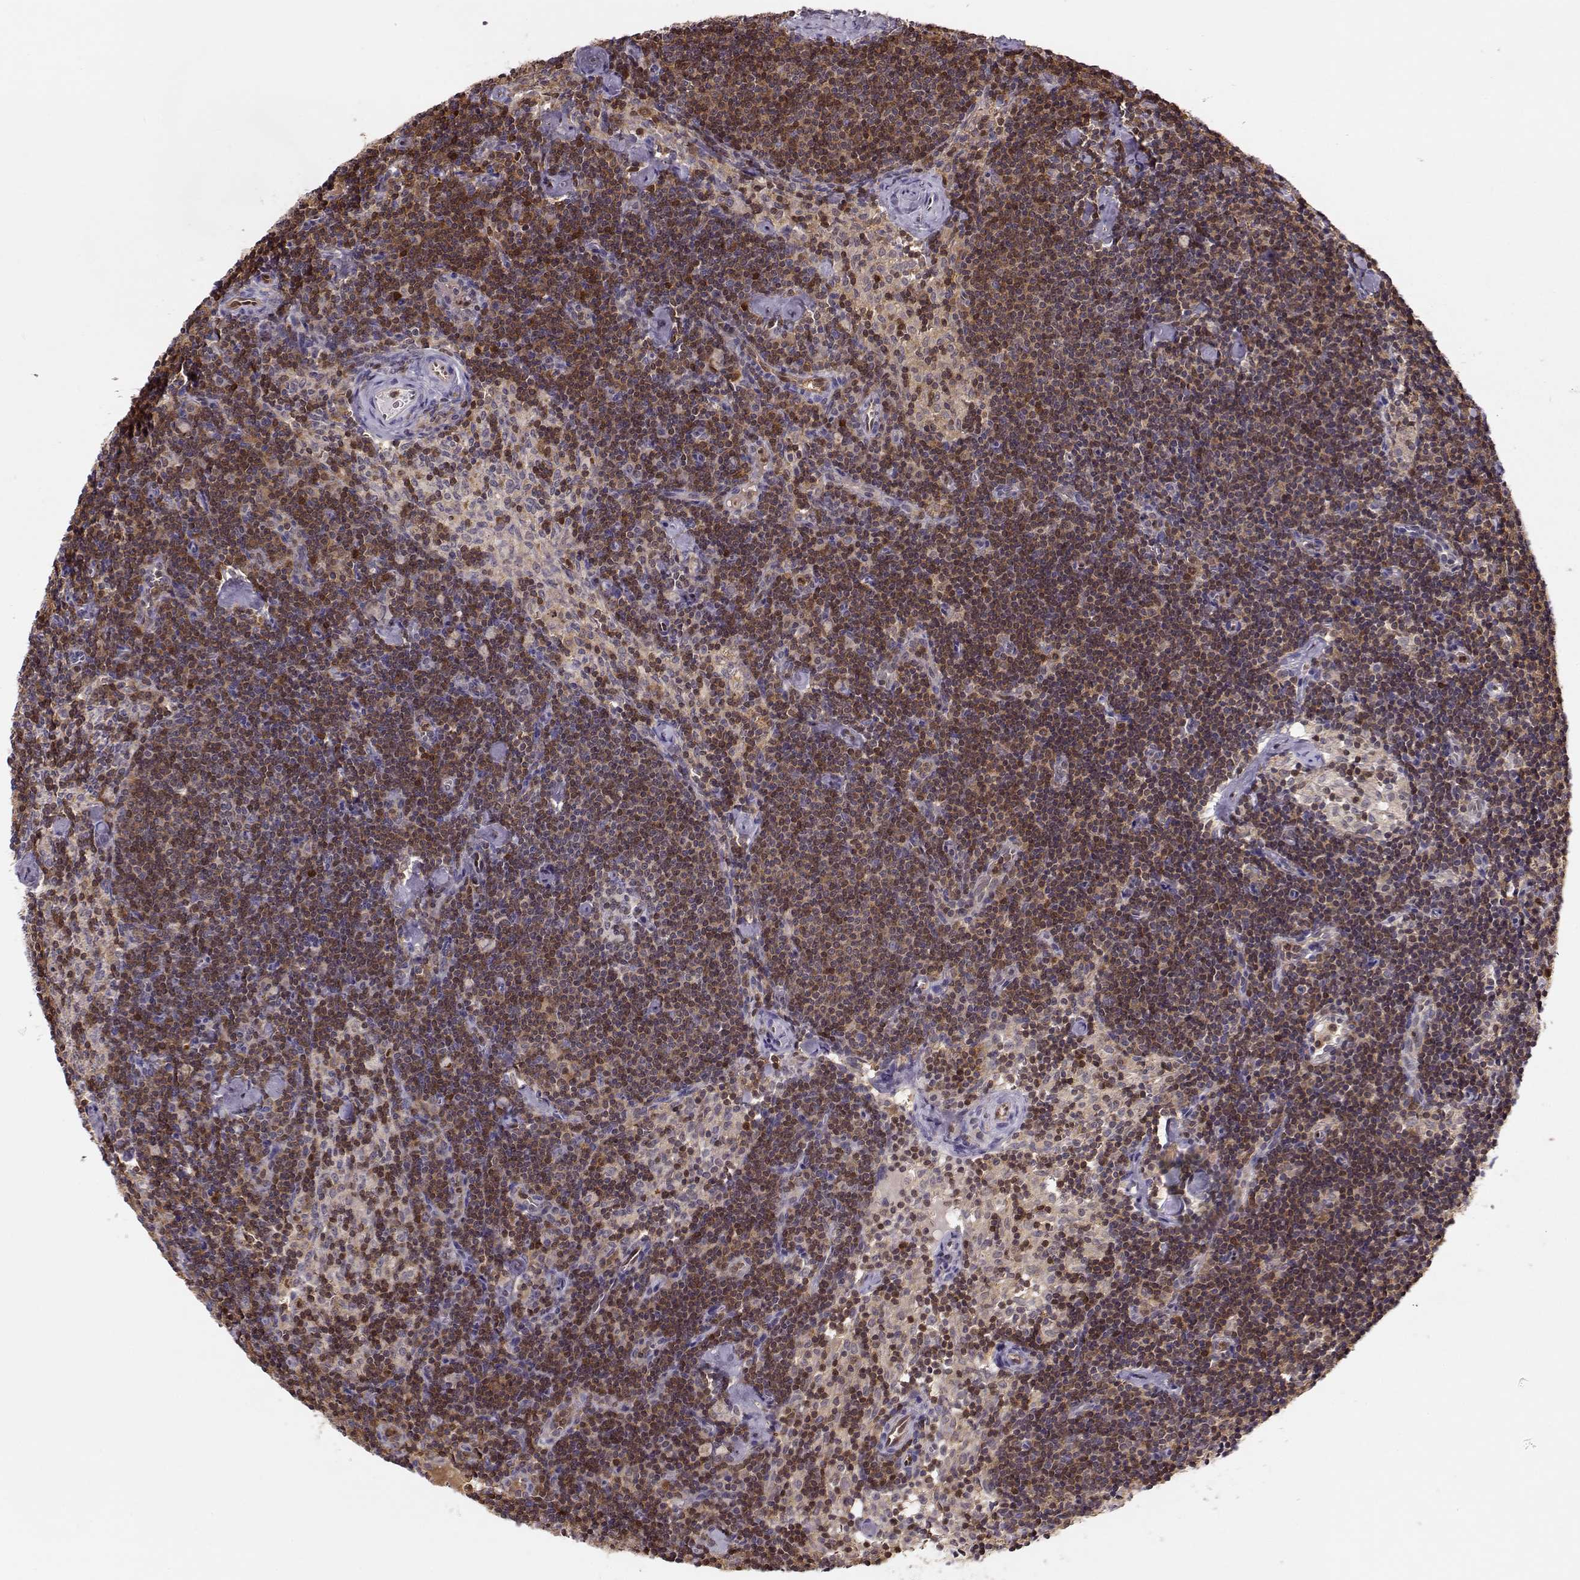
{"staining": {"intensity": "moderate", "quantity": ">75%", "location": "cytoplasmic/membranous"}, "tissue": "lymph node", "cell_type": "Germinal center cells", "image_type": "normal", "snomed": [{"axis": "morphology", "description": "Normal tissue, NOS"}, {"axis": "topography", "description": "Lymph node"}], "caption": "Protein expression analysis of normal lymph node shows moderate cytoplasmic/membranous staining in about >75% of germinal center cells. (DAB (3,3'-diaminobenzidine) IHC with brightfield microscopy, high magnification).", "gene": "PNP", "patient": {"sex": "female", "age": 42}}